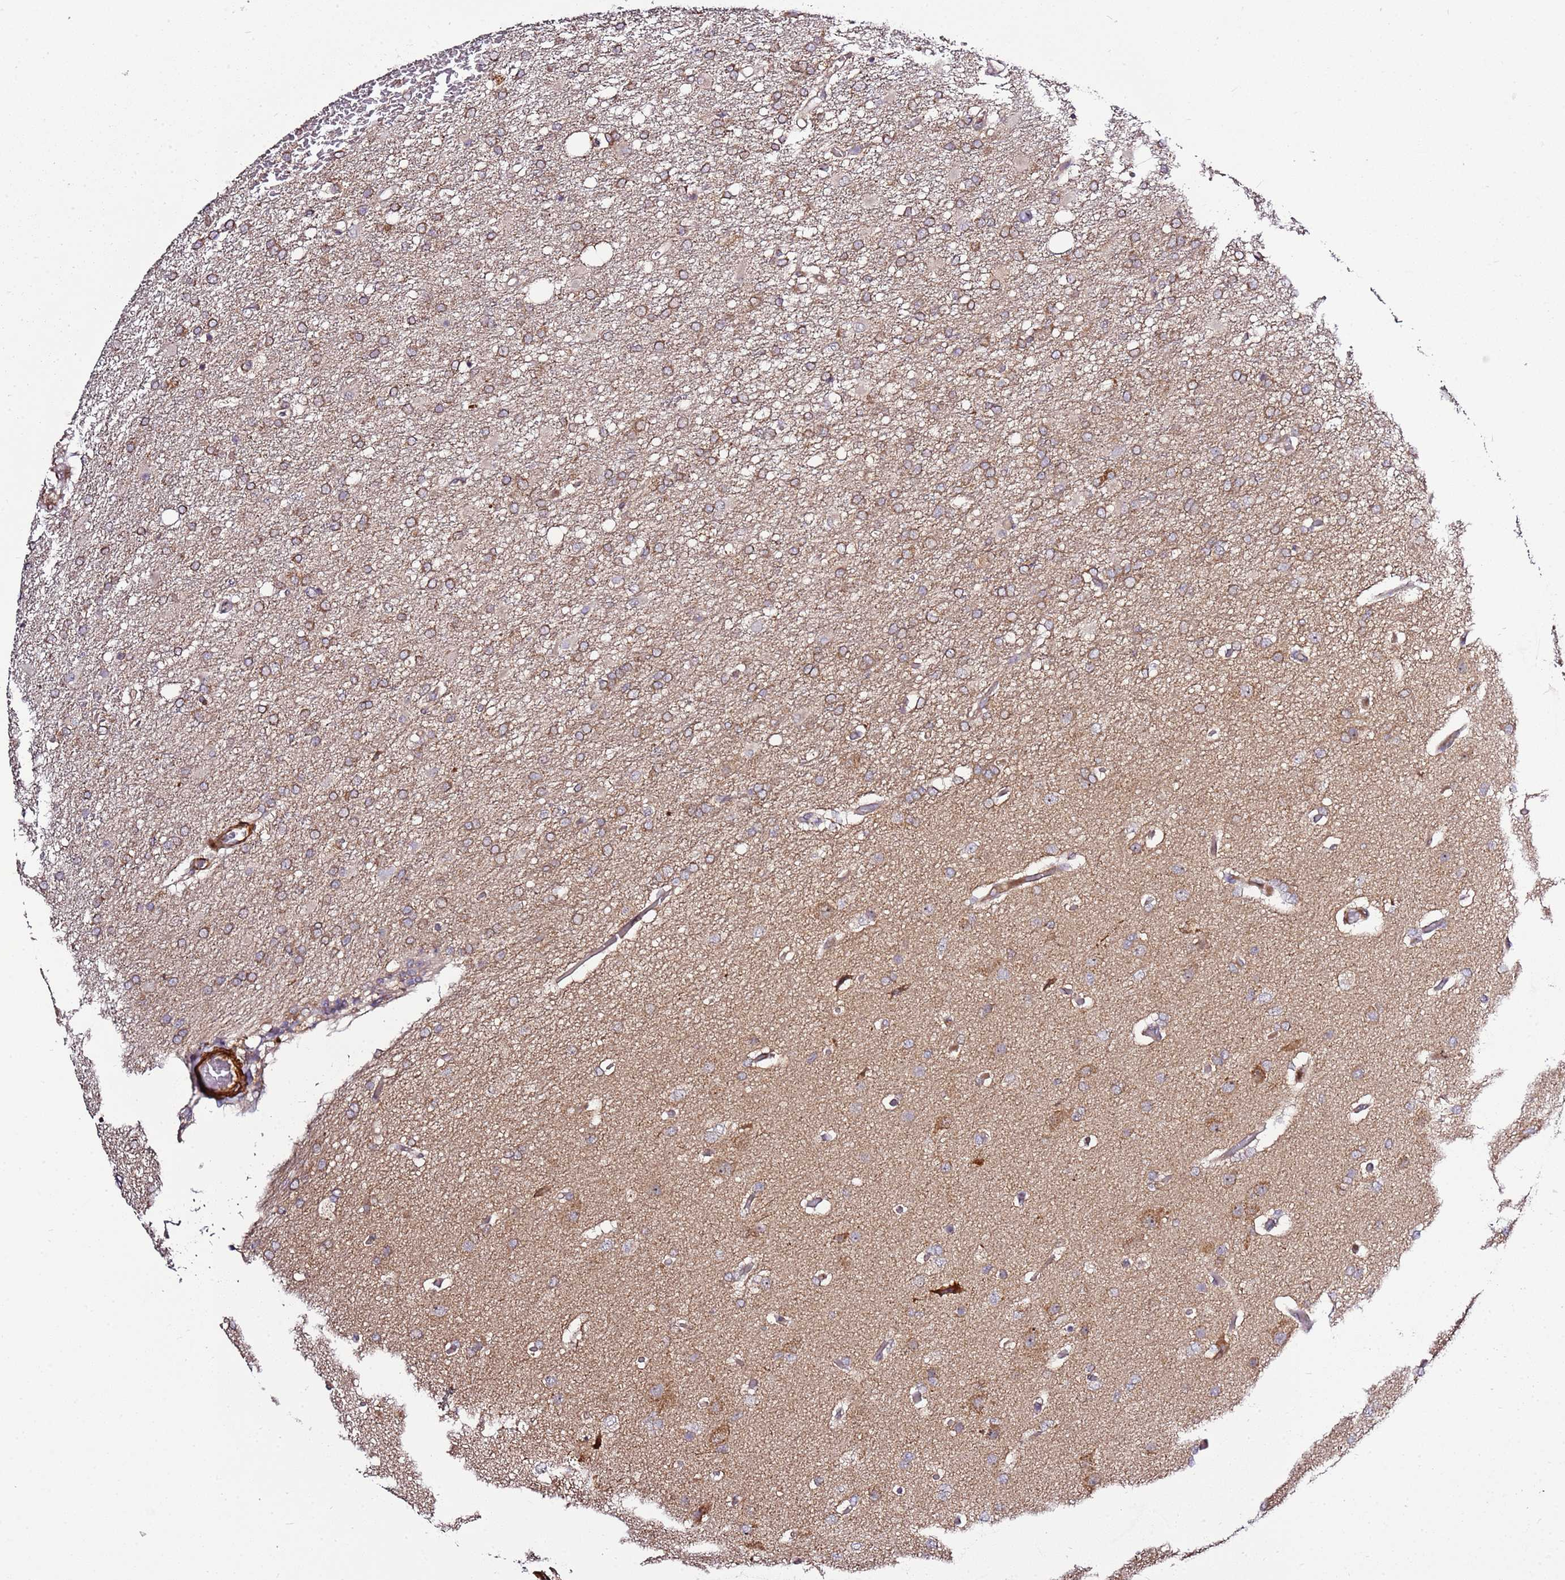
{"staining": {"intensity": "moderate", "quantity": ">75%", "location": "cytoplasmic/membranous"}, "tissue": "glioma", "cell_type": "Tumor cells", "image_type": "cancer", "snomed": [{"axis": "morphology", "description": "Glioma, malignant, High grade"}, {"axis": "topography", "description": "Brain"}], "caption": "Immunohistochemistry (IHC) micrograph of neoplastic tissue: glioma stained using IHC exhibits medium levels of moderate protein expression localized specifically in the cytoplasmic/membranous of tumor cells, appearing as a cytoplasmic/membranous brown color.", "gene": "PVRIG", "patient": {"sex": "female", "age": 74}}